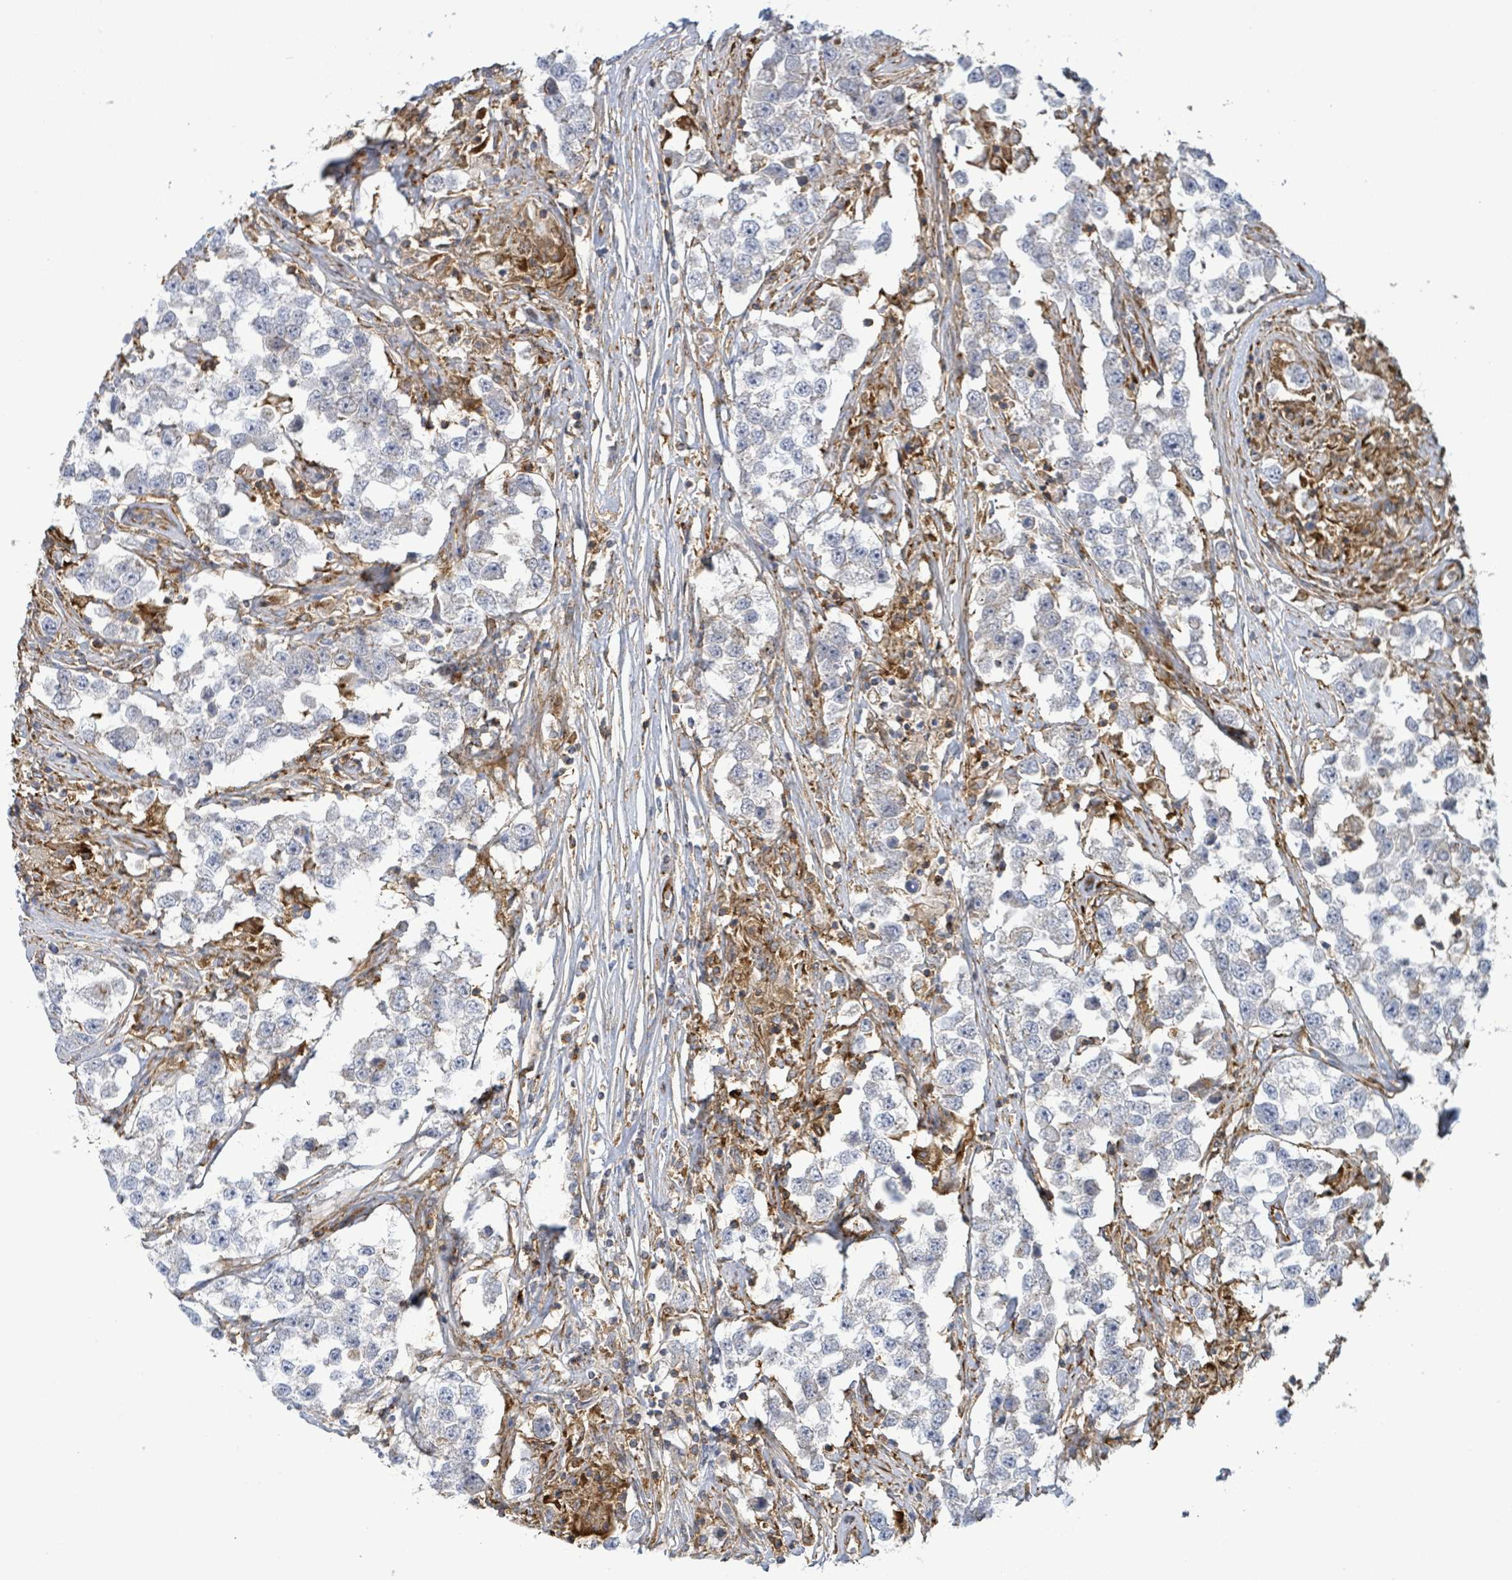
{"staining": {"intensity": "negative", "quantity": "none", "location": "none"}, "tissue": "testis cancer", "cell_type": "Tumor cells", "image_type": "cancer", "snomed": [{"axis": "morphology", "description": "Seminoma, NOS"}, {"axis": "topography", "description": "Testis"}], "caption": "A micrograph of seminoma (testis) stained for a protein shows no brown staining in tumor cells. The staining was performed using DAB to visualize the protein expression in brown, while the nuclei were stained in blue with hematoxylin (Magnification: 20x).", "gene": "EGFL7", "patient": {"sex": "male", "age": 46}}